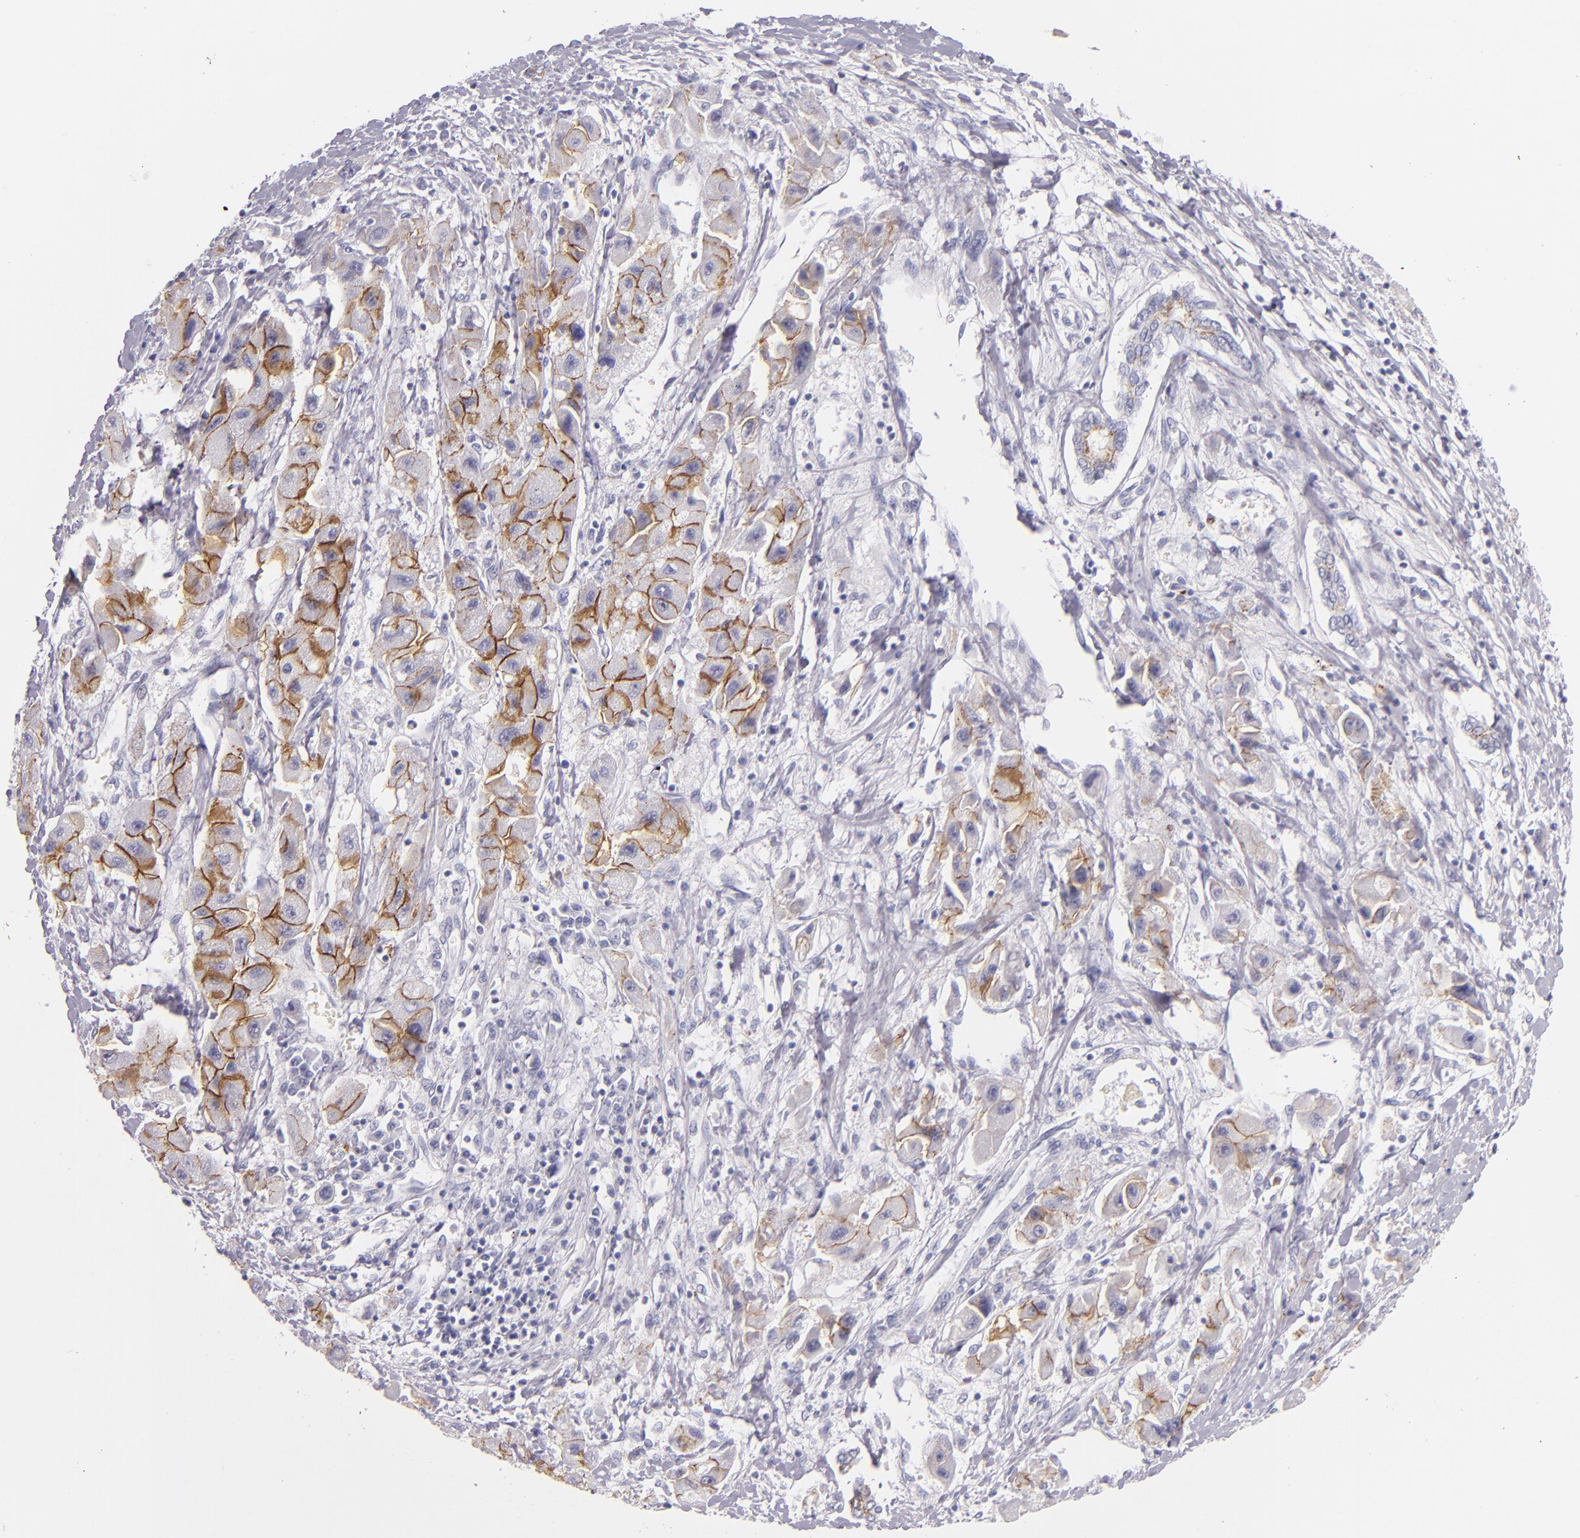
{"staining": {"intensity": "moderate", "quantity": "25%-75%", "location": "cytoplasmic/membranous"}, "tissue": "liver cancer", "cell_type": "Tumor cells", "image_type": "cancer", "snomed": [{"axis": "morphology", "description": "Carcinoma, Hepatocellular, NOS"}, {"axis": "topography", "description": "Liver"}], "caption": "Brown immunohistochemical staining in human liver cancer (hepatocellular carcinoma) demonstrates moderate cytoplasmic/membranous expression in about 25%-75% of tumor cells.", "gene": "CDH3", "patient": {"sex": "male", "age": 24}}